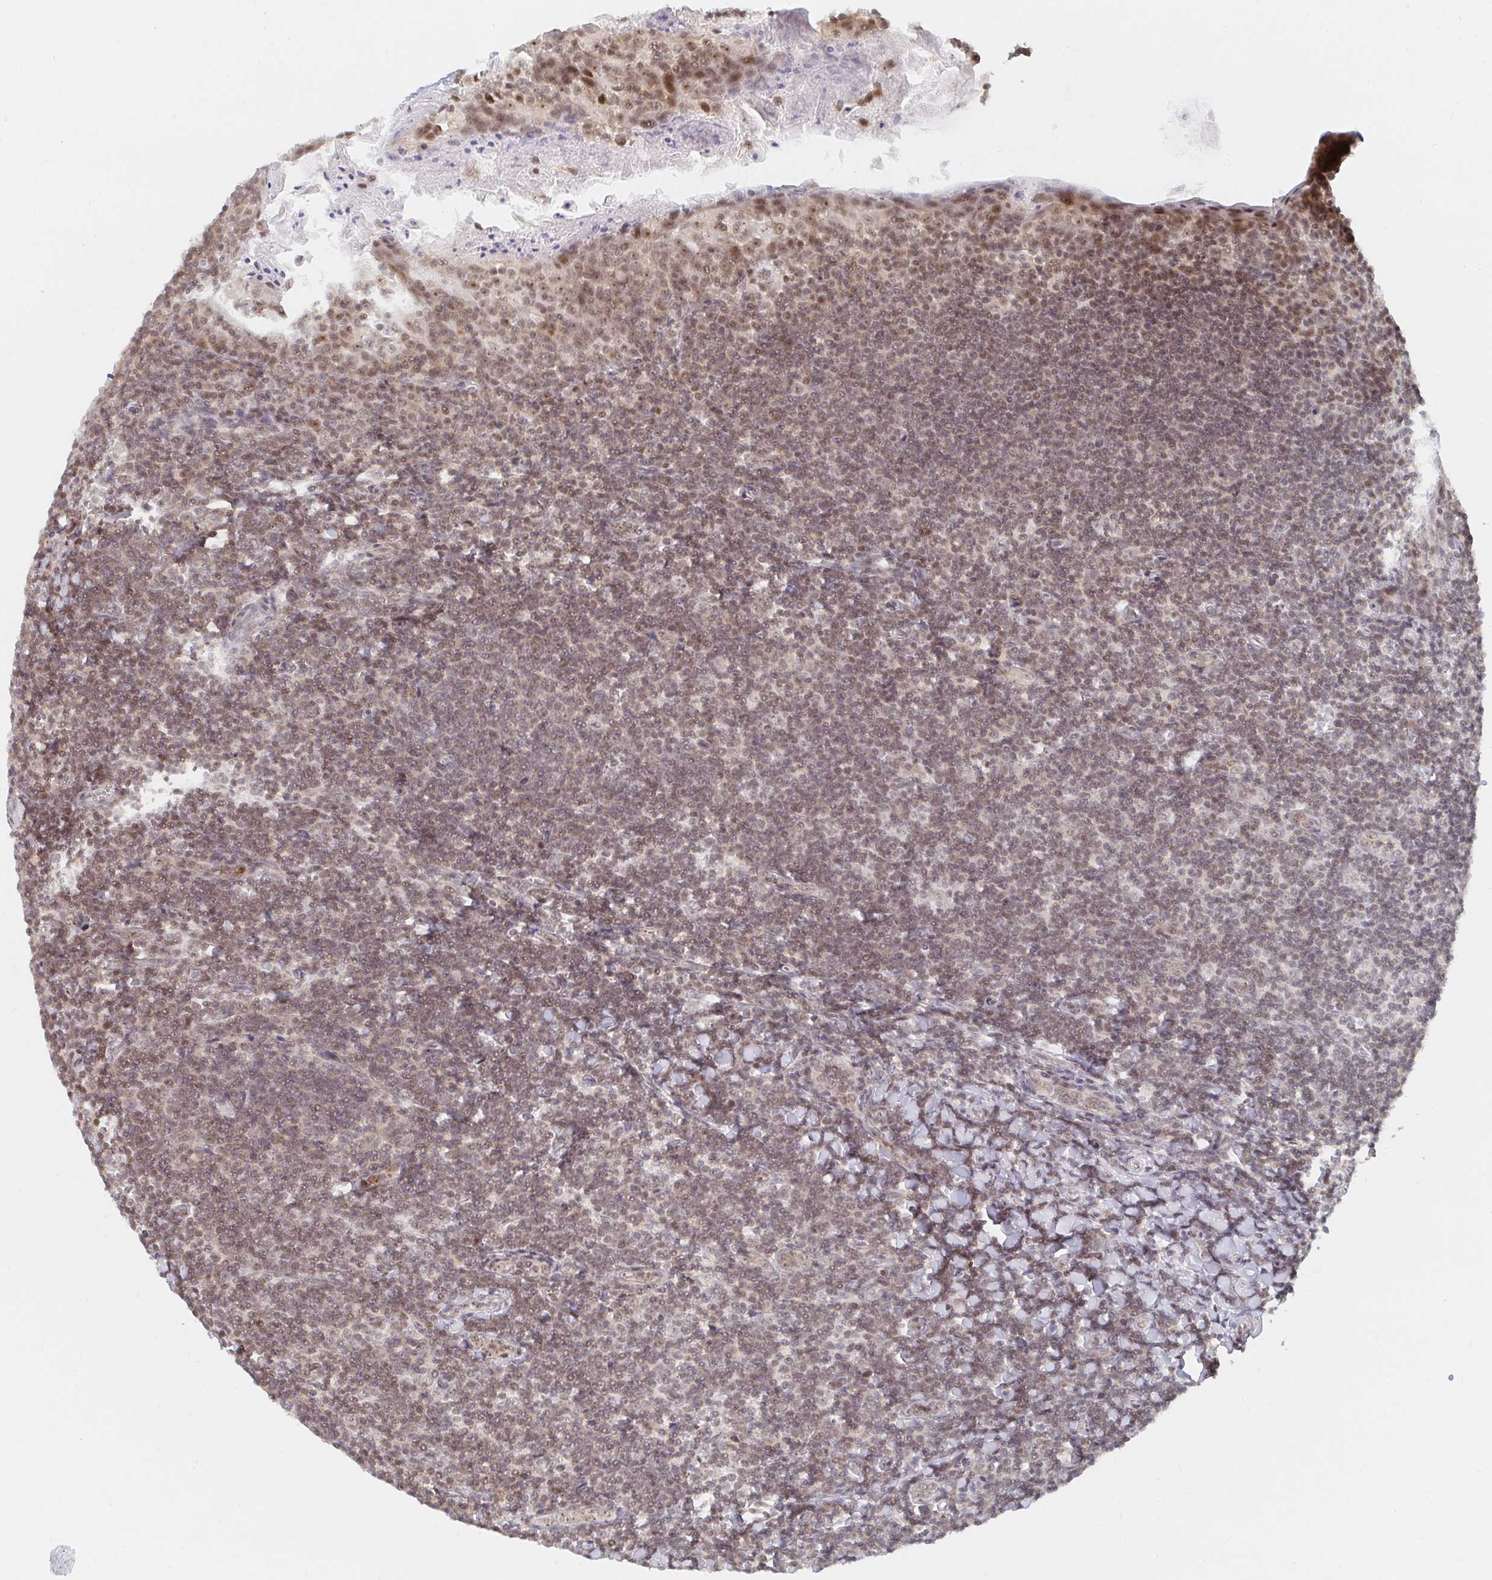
{"staining": {"intensity": "weak", "quantity": "25%-75%", "location": "nuclear"}, "tissue": "tonsil", "cell_type": "Germinal center cells", "image_type": "normal", "snomed": [{"axis": "morphology", "description": "Normal tissue, NOS"}, {"axis": "topography", "description": "Tonsil"}], "caption": "A low amount of weak nuclear expression is seen in about 25%-75% of germinal center cells in unremarkable tonsil. Using DAB (brown) and hematoxylin (blue) stains, captured at high magnification using brightfield microscopy.", "gene": "CHD2", "patient": {"sex": "male", "age": 27}}